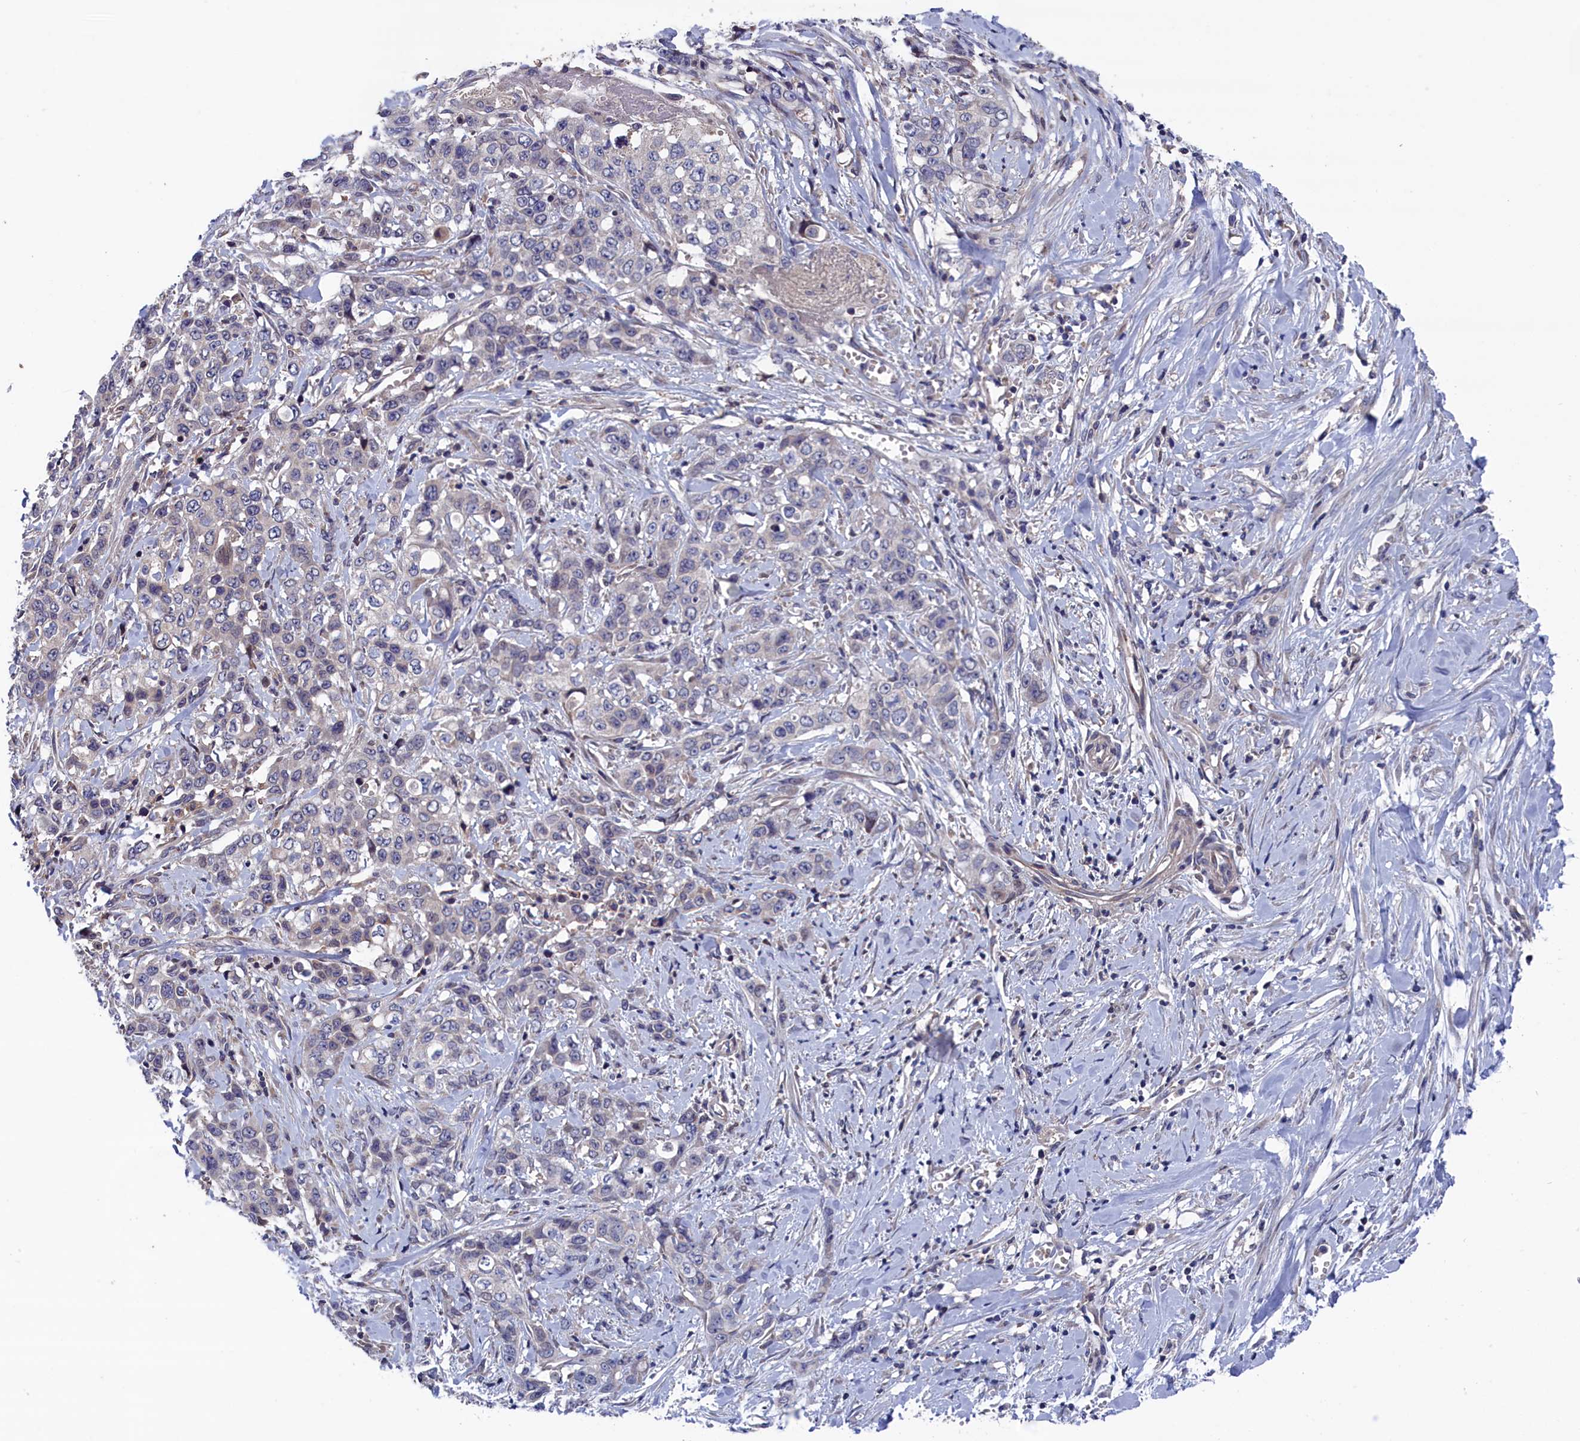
{"staining": {"intensity": "negative", "quantity": "none", "location": "none"}, "tissue": "stomach cancer", "cell_type": "Tumor cells", "image_type": "cancer", "snomed": [{"axis": "morphology", "description": "Adenocarcinoma, NOS"}, {"axis": "topography", "description": "Stomach, upper"}], "caption": "An image of human stomach adenocarcinoma is negative for staining in tumor cells. (Immunohistochemistry (ihc), brightfield microscopy, high magnification).", "gene": "SPATA13", "patient": {"sex": "male", "age": 62}}